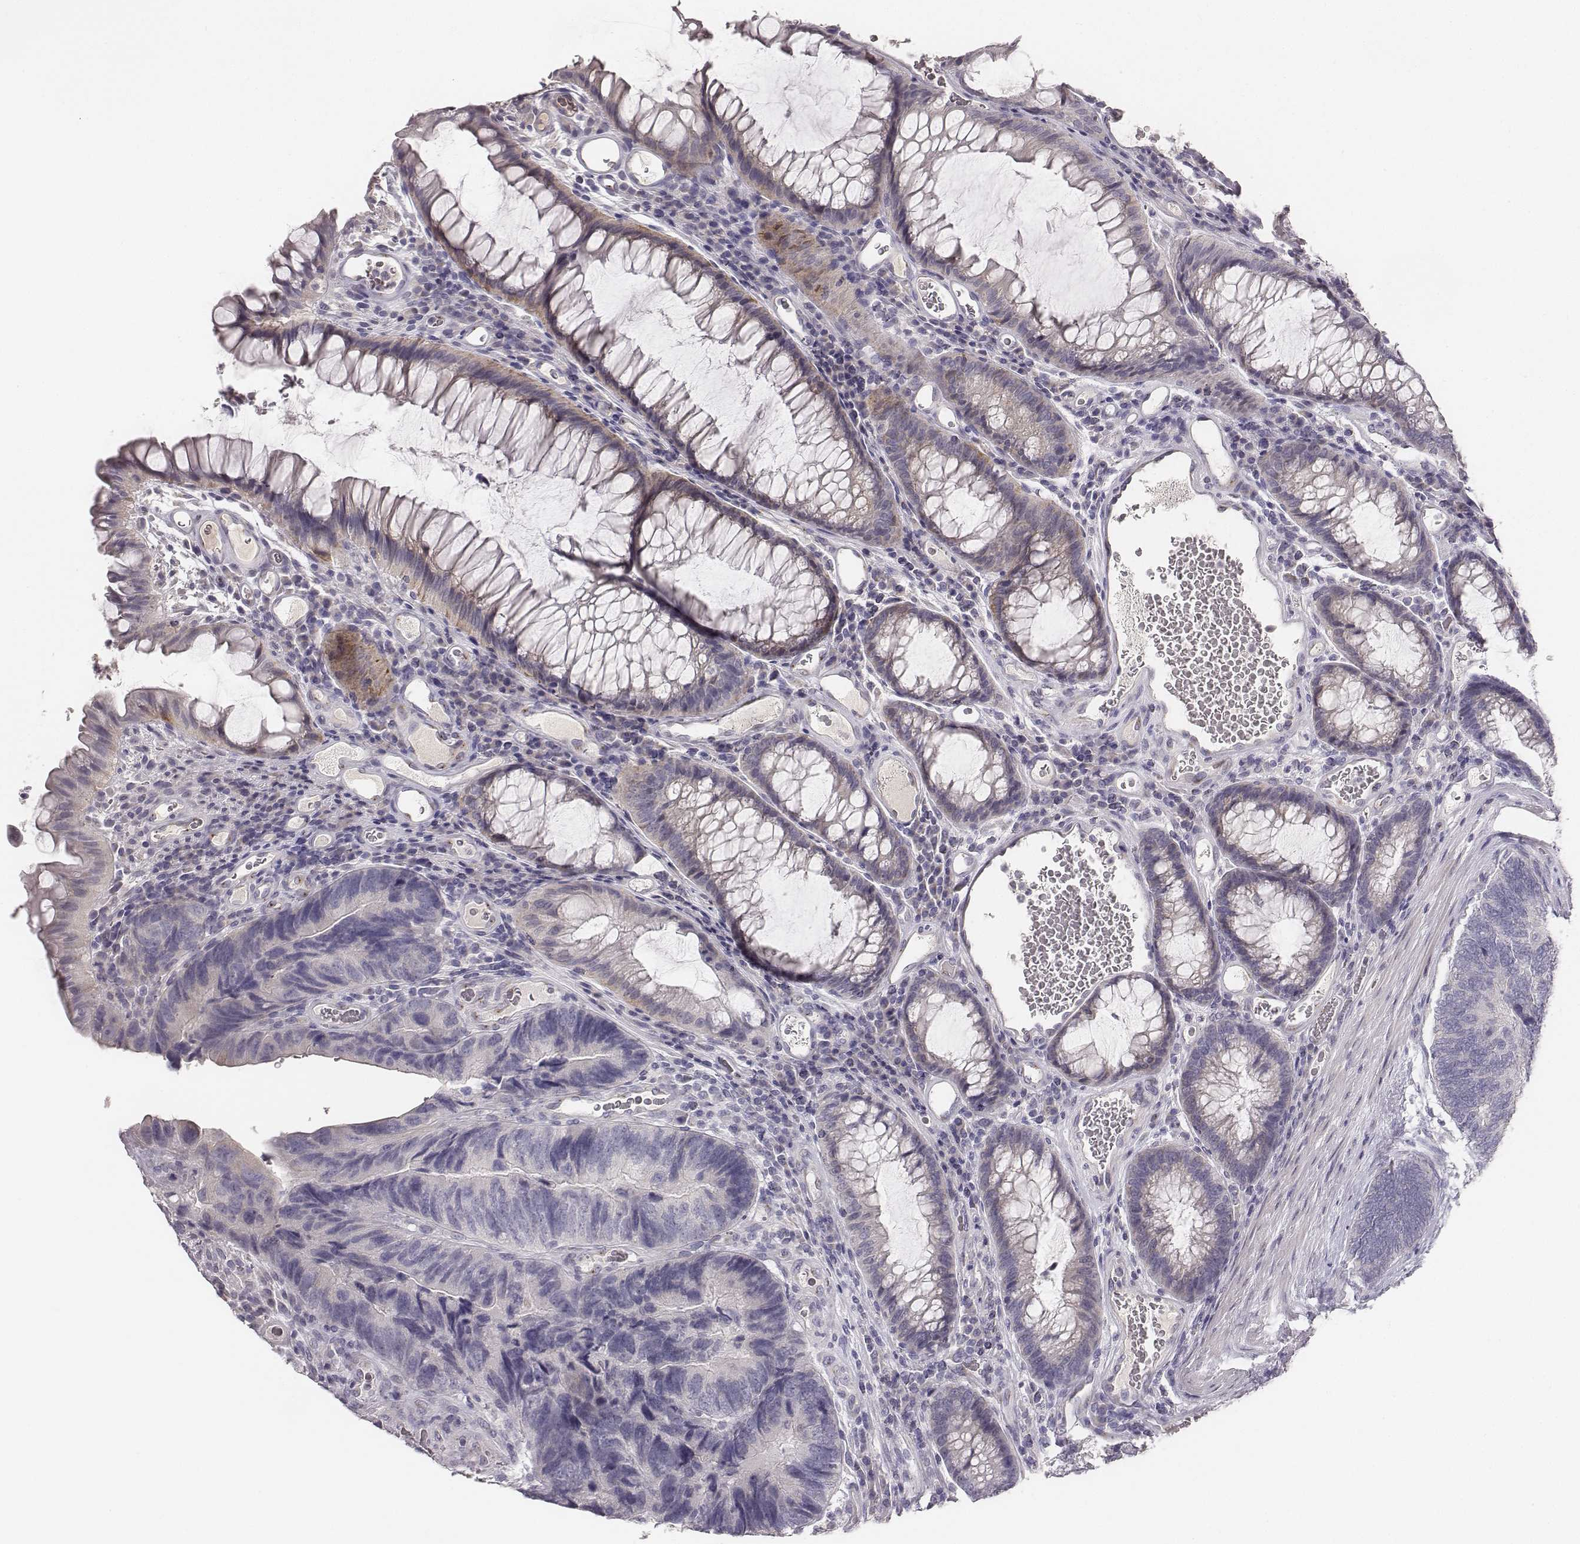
{"staining": {"intensity": "negative", "quantity": "none", "location": "none"}, "tissue": "colorectal cancer", "cell_type": "Tumor cells", "image_type": "cancer", "snomed": [{"axis": "morphology", "description": "Adenocarcinoma, NOS"}, {"axis": "topography", "description": "Colon"}], "caption": "DAB immunohistochemical staining of colorectal cancer demonstrates no significant expression in tumor cells. Brightfield microscopy of immunohistochemistry stained with DAB (brown) and hematoxylin (blue), captured at high magnification.", "gene": "MYH6", "patient": {"sex": "female", "age": 67}}